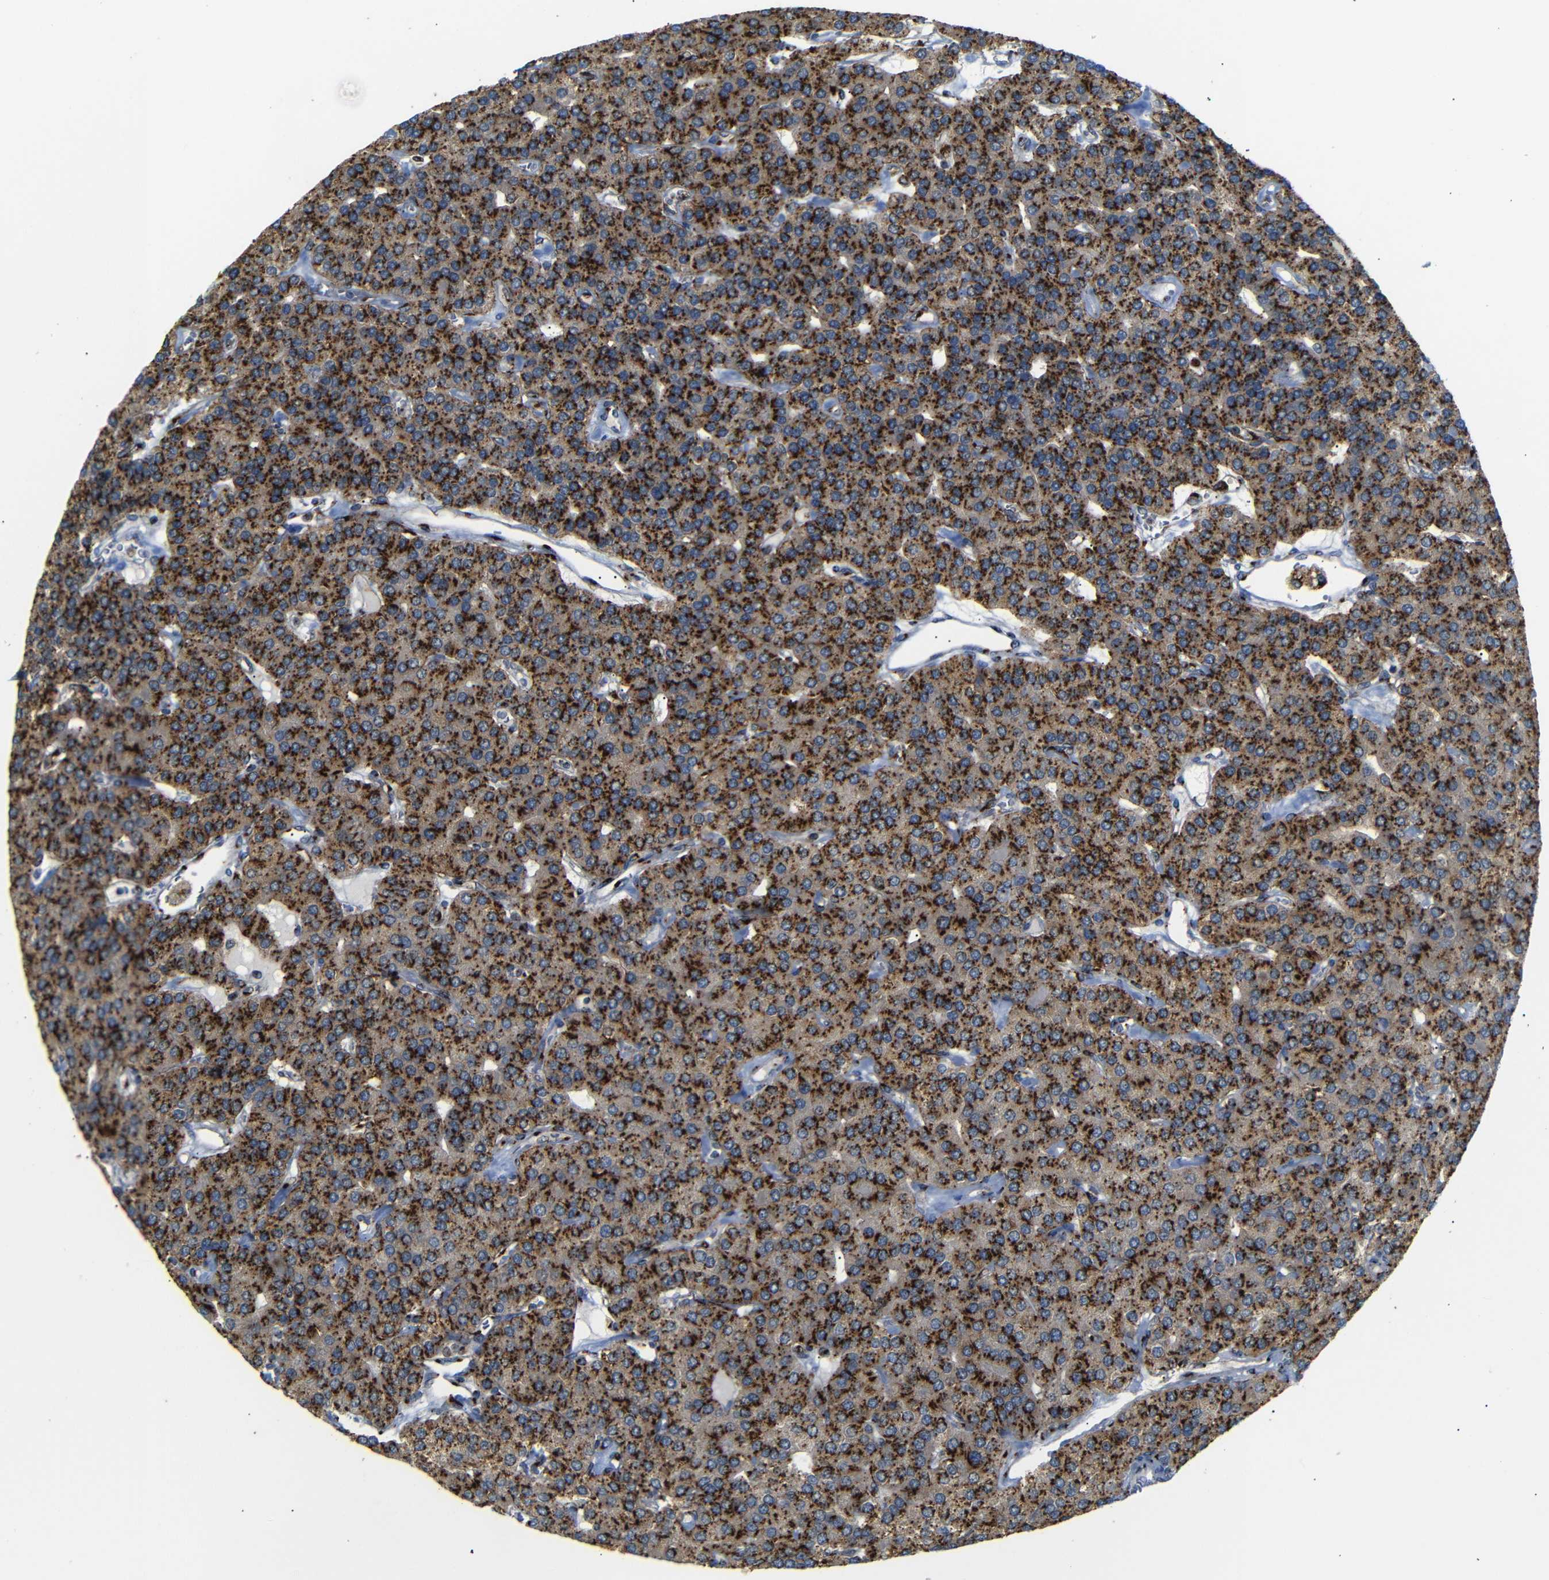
{"staining": {"intensity": "strong", "quantity": ">75%", "location": "cytoplasmic/membranous"}, "tissue": "parathyroid gland", "cell_type": "Glandular cells", "image_type": "normal", "snomed": [{"axis": "morphology", "description": "Normal tissue, NOS"}, {"axis": "morphology", "description": "Adenoma, NOS"}, {"axis": "topography", "description": "Parathyroid gland"}], "caption": "Protein staining exhibits strong cytoplasmic/membranous expression in approximately >75% of glandular cells in normal parathyroid gland. (brown staining indicates protein expression, while blue staining denotes nuclei).", "gene": "TGOLN2", "patient": {"sex": "female", "age": 86}}